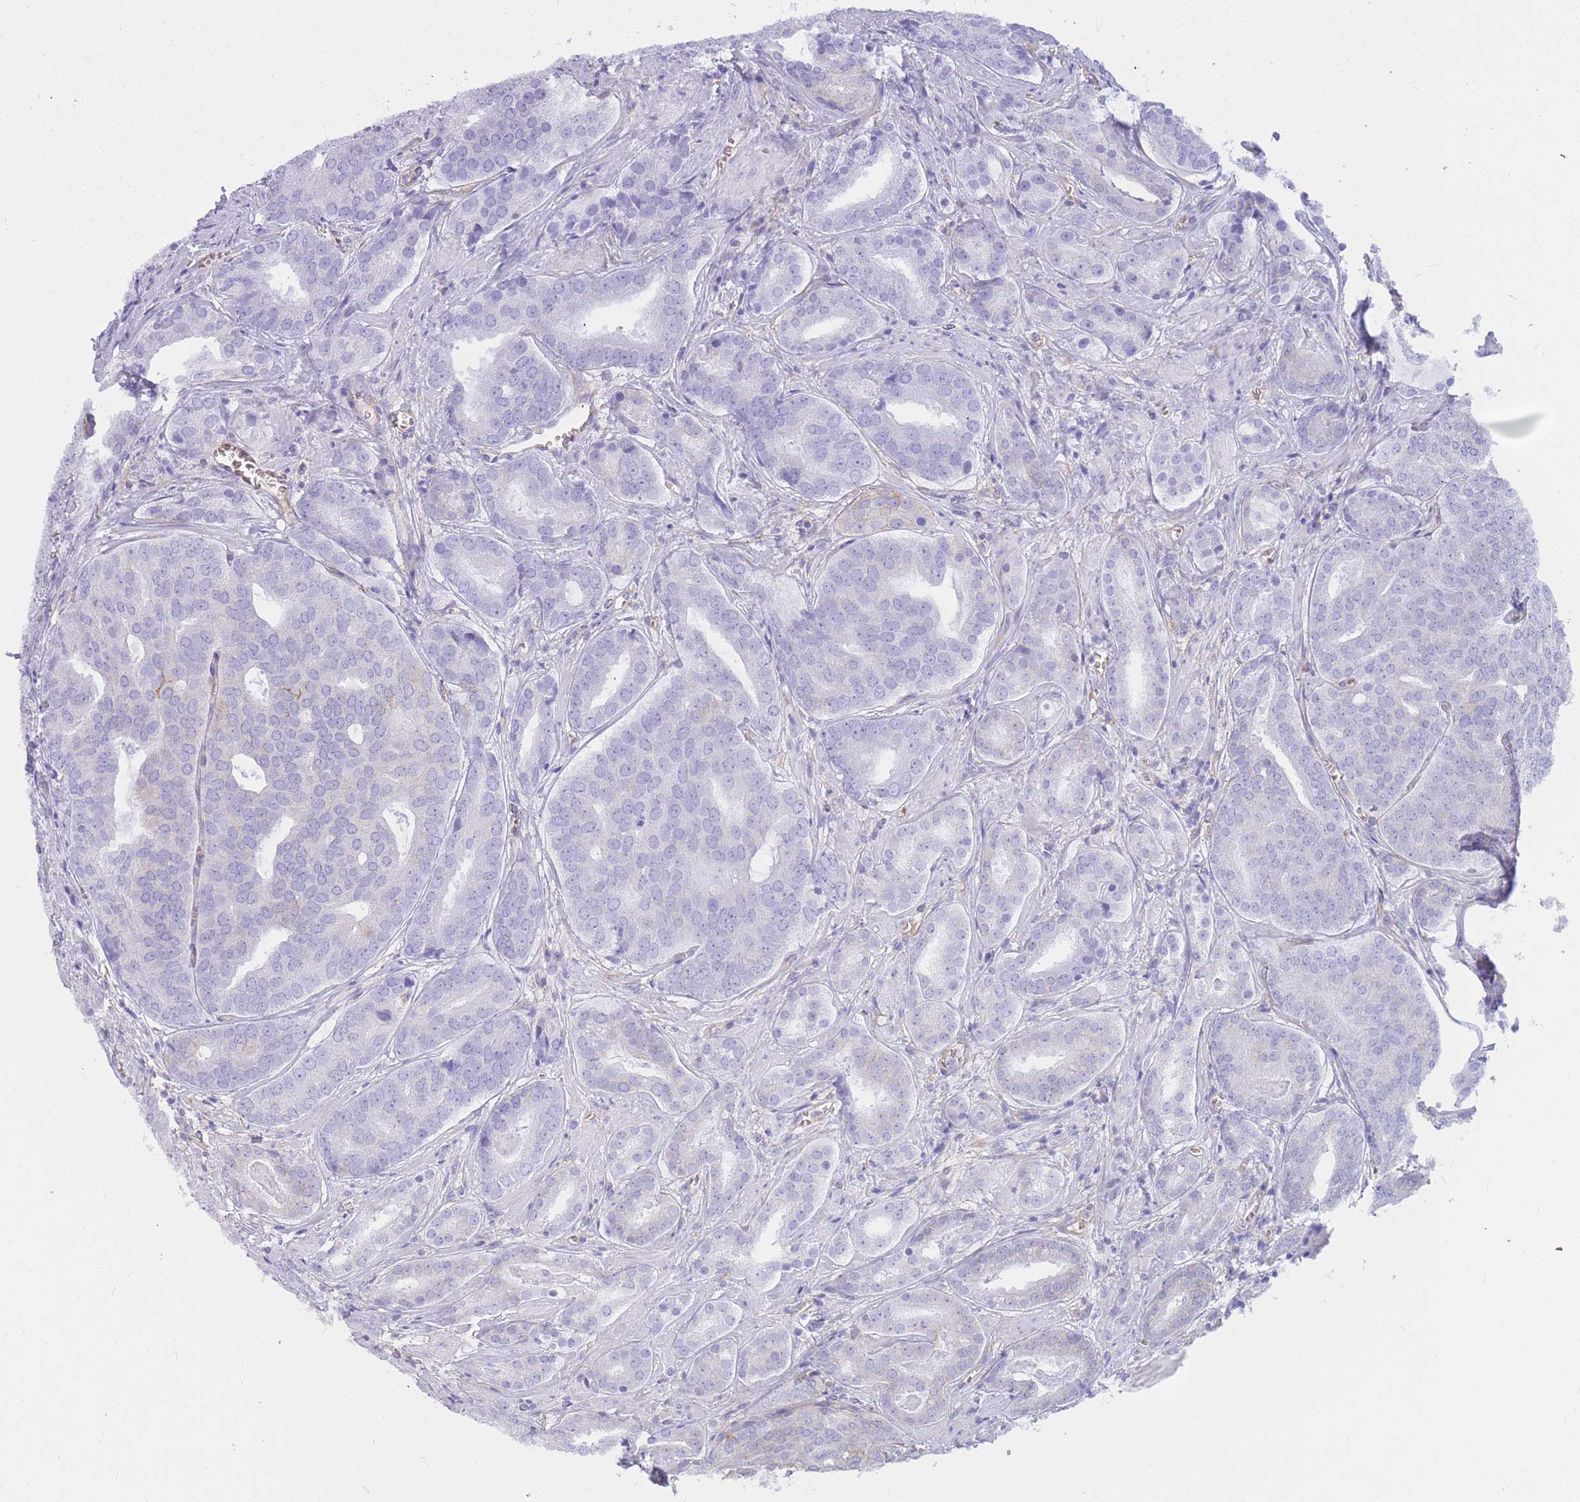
{"staining": {"intensity": "negative", "quantity": "none", "location": "none"}, "tissue": "prostate cancer", "cell_type": "Tumor cells", "image_type": "cancer", "snomed": [{"axis": "morphology", "description": "Adenocarcinoma, High grade"}, {"axis": "topography", "description": "Prostate"}], "caption": "DAB (3,3'-diaminobenzidine) immunohistochemical staining of human prostate cancer shows no significant staining in tumor cells.", "gene": "ADD2", "patient": {"sex": "male", "age": 55}}